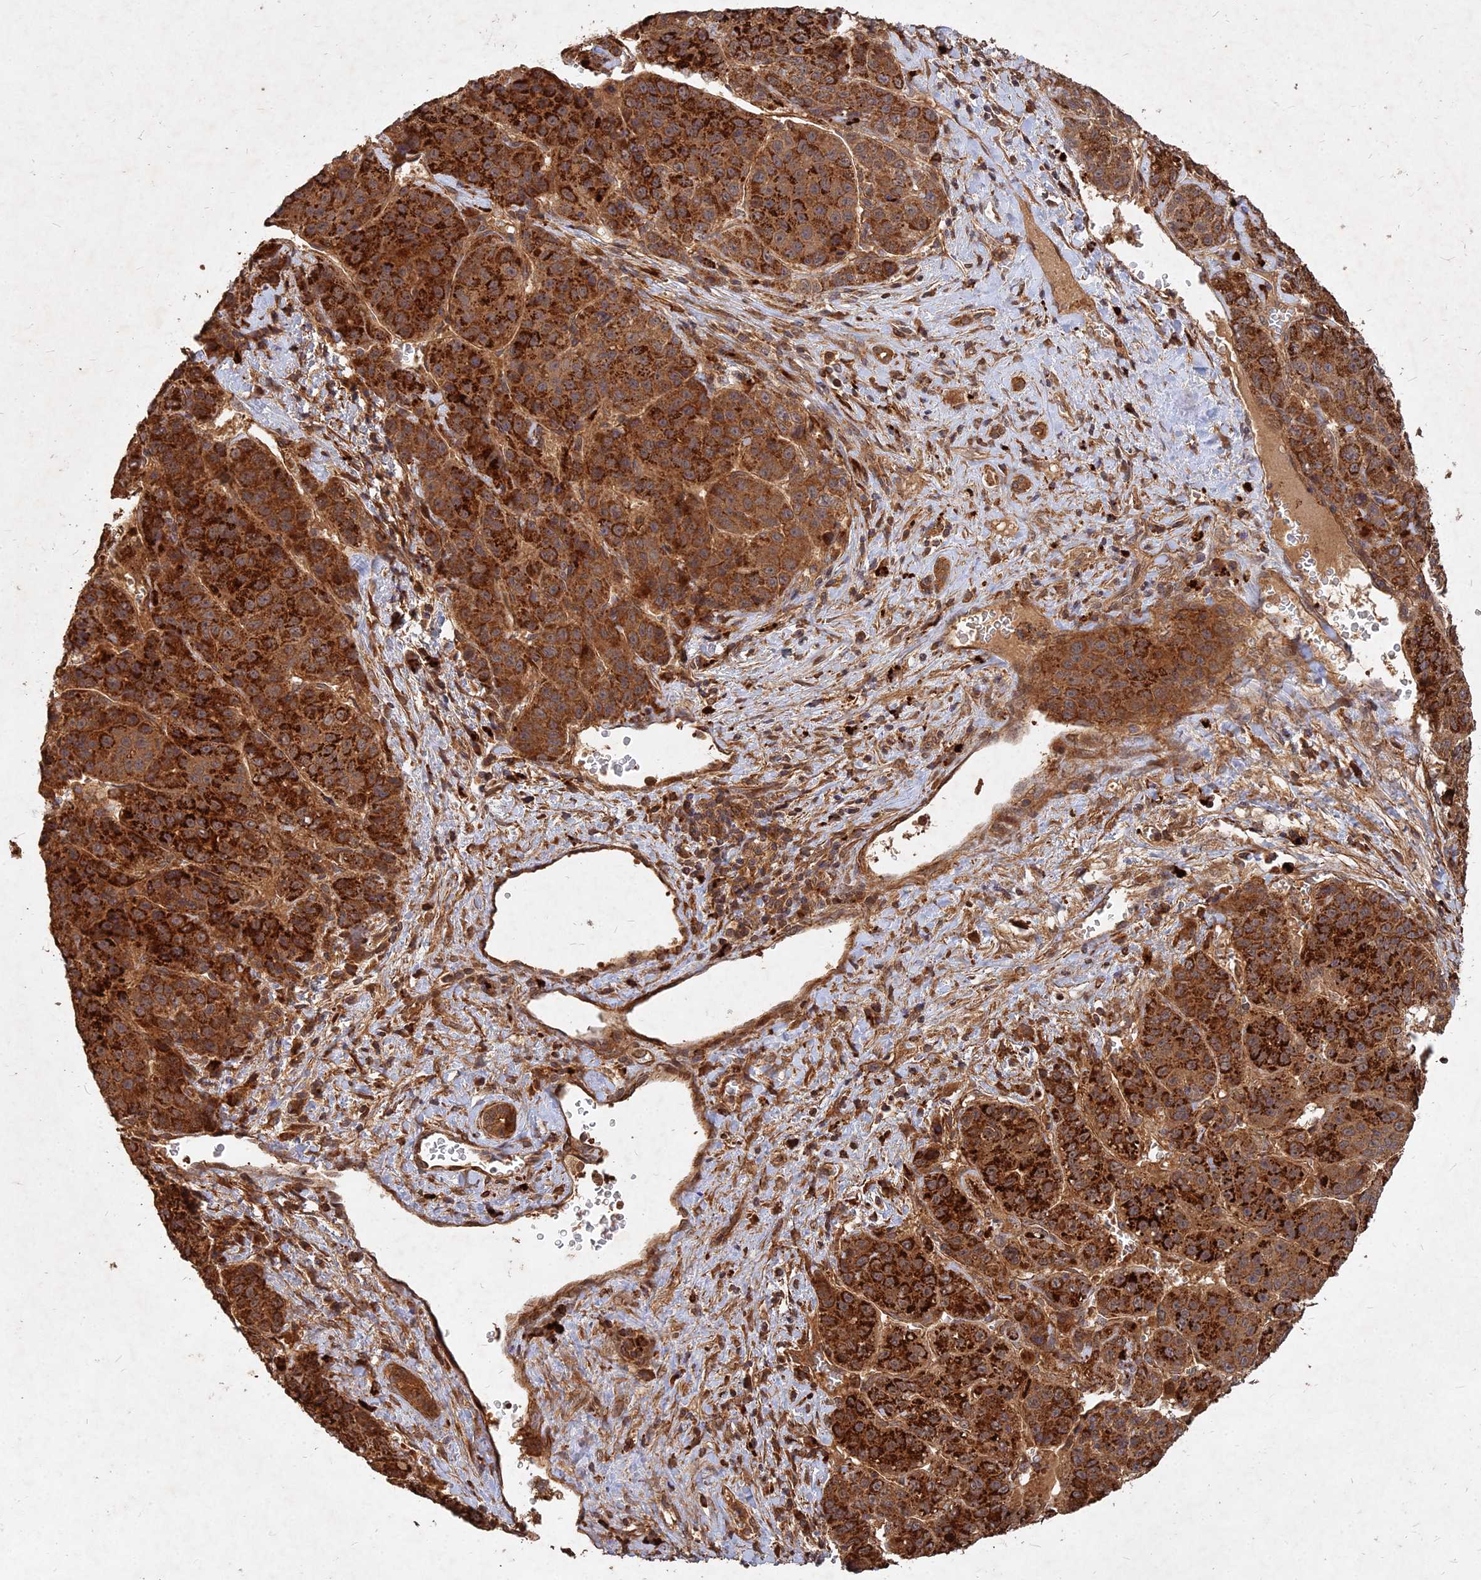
{"staining": {"intensity": "strong", "quantity": ">75%", "location": "cytoplasmic/membranous"}, "tissue": "liver cancer", "cell_type": "Tumor cells", "image_type": "cancer", "snomed": [{"axis": "morphology", "description": "Carcinoma, Hepatocellular, NOS"}, {"axis": "topography", "description": "Liver"}], "caption": "Liver cancer (hepatocellular carcinoma) tissue shows strong cytoplasmic/membranous expression in about >75% of tumor cells The protein is stained brown, and the nuclei are stained in blue (DAB (3,3'-diaminobenzidine) IHC with brightfield microscopy, high magnification).", "gene": "UBE2W", "patient": {"sex": "female", "age": 53}}